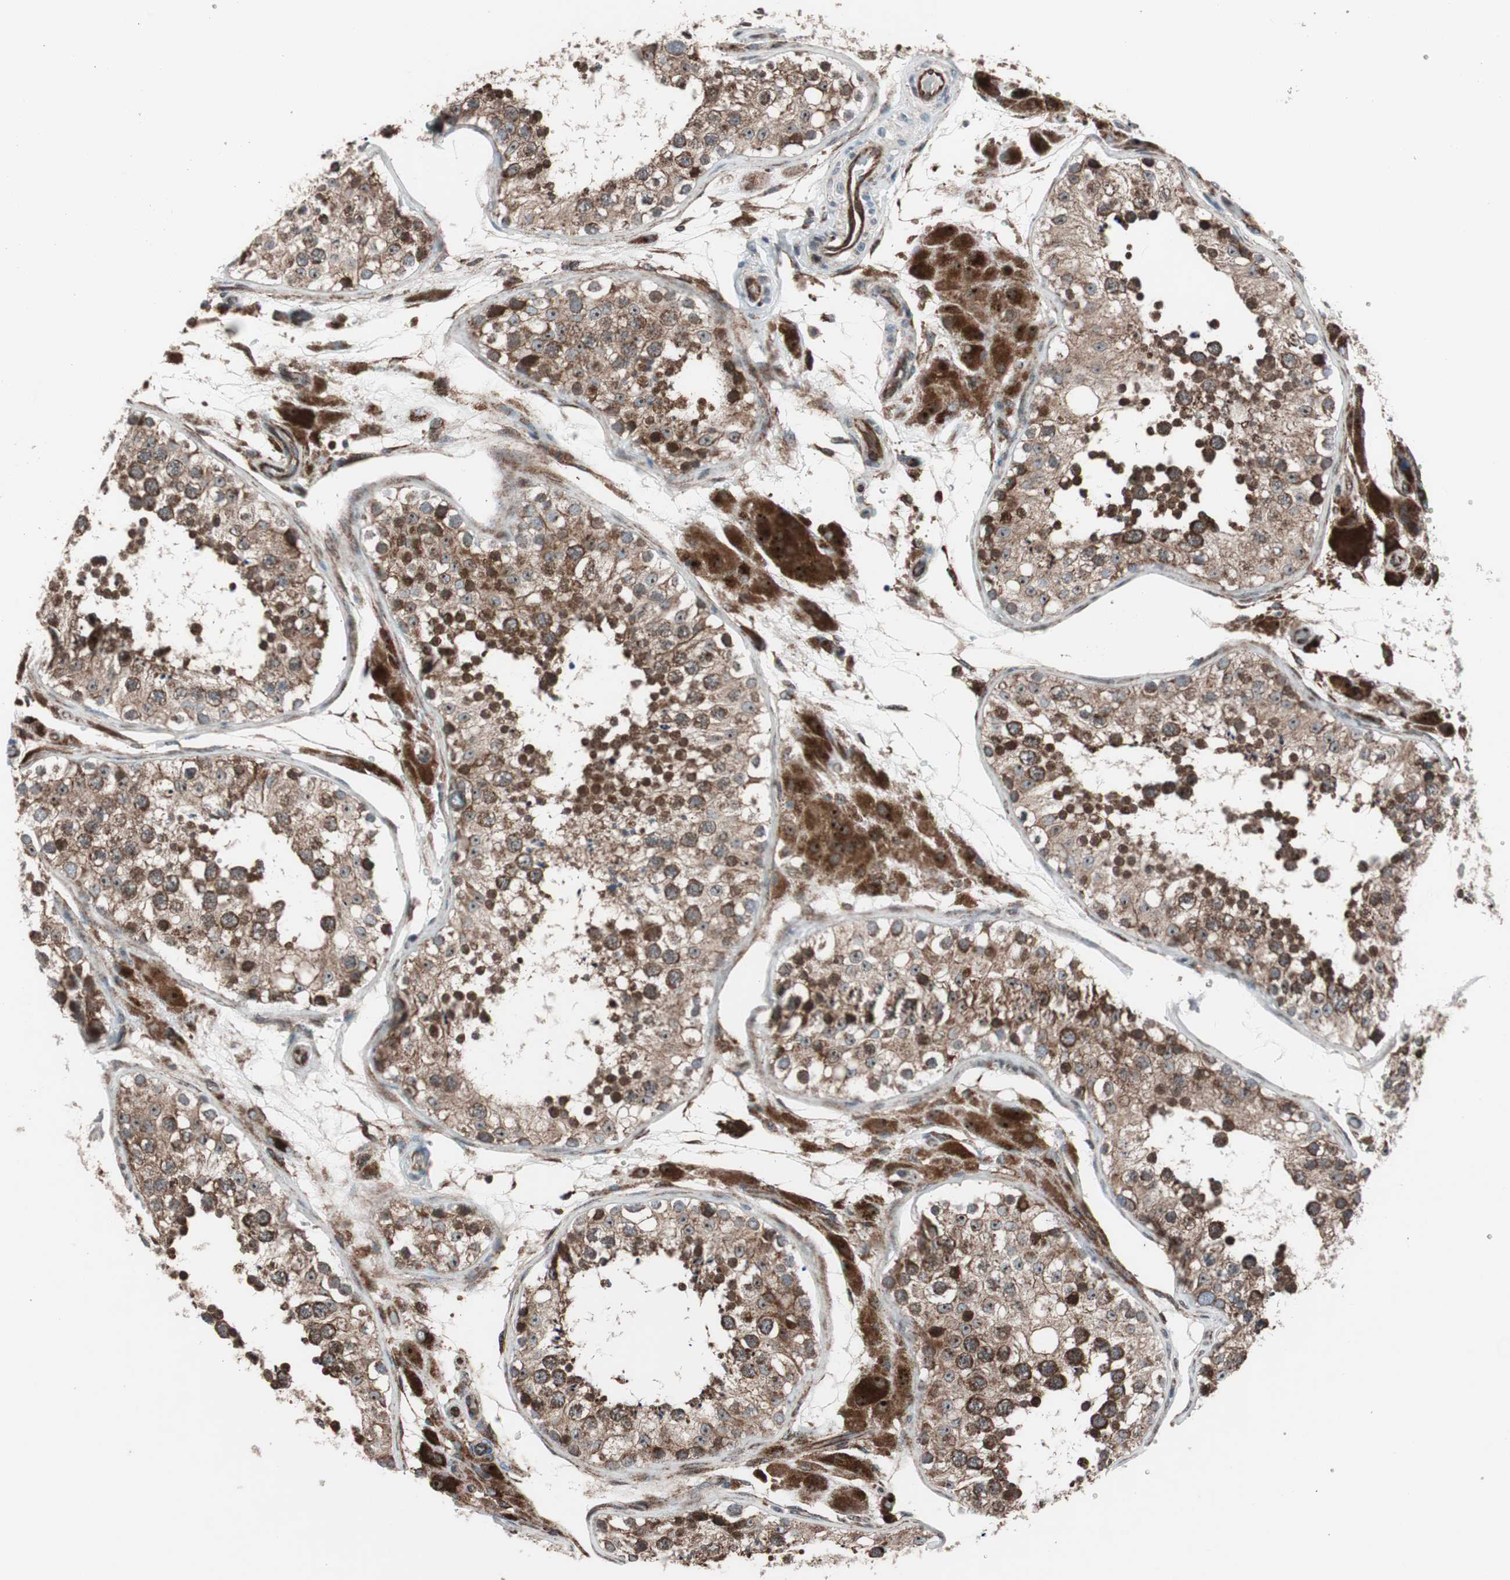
{"staining": {"intensity": "moderate", "quantity": ">75%", "location": "cytoplasmic/membranous"}, "tissue": "testis", "cell_type": "Cells in seminiferous ducts", "image_type": "normal", "snomed": [{"axis": "morphology", "description": "Normal tissue, NOS"}, {"axis": "topography", "description": "Testis"}], "caption": "Immunohistochemical staining of unremarkable human testis displays moderate cytoplasmic/membranous protein expression in approximately >75% of cells in seminiferous ducts.", "gene": "CCL14", "patient": {"sex": "male", "age": 26}}